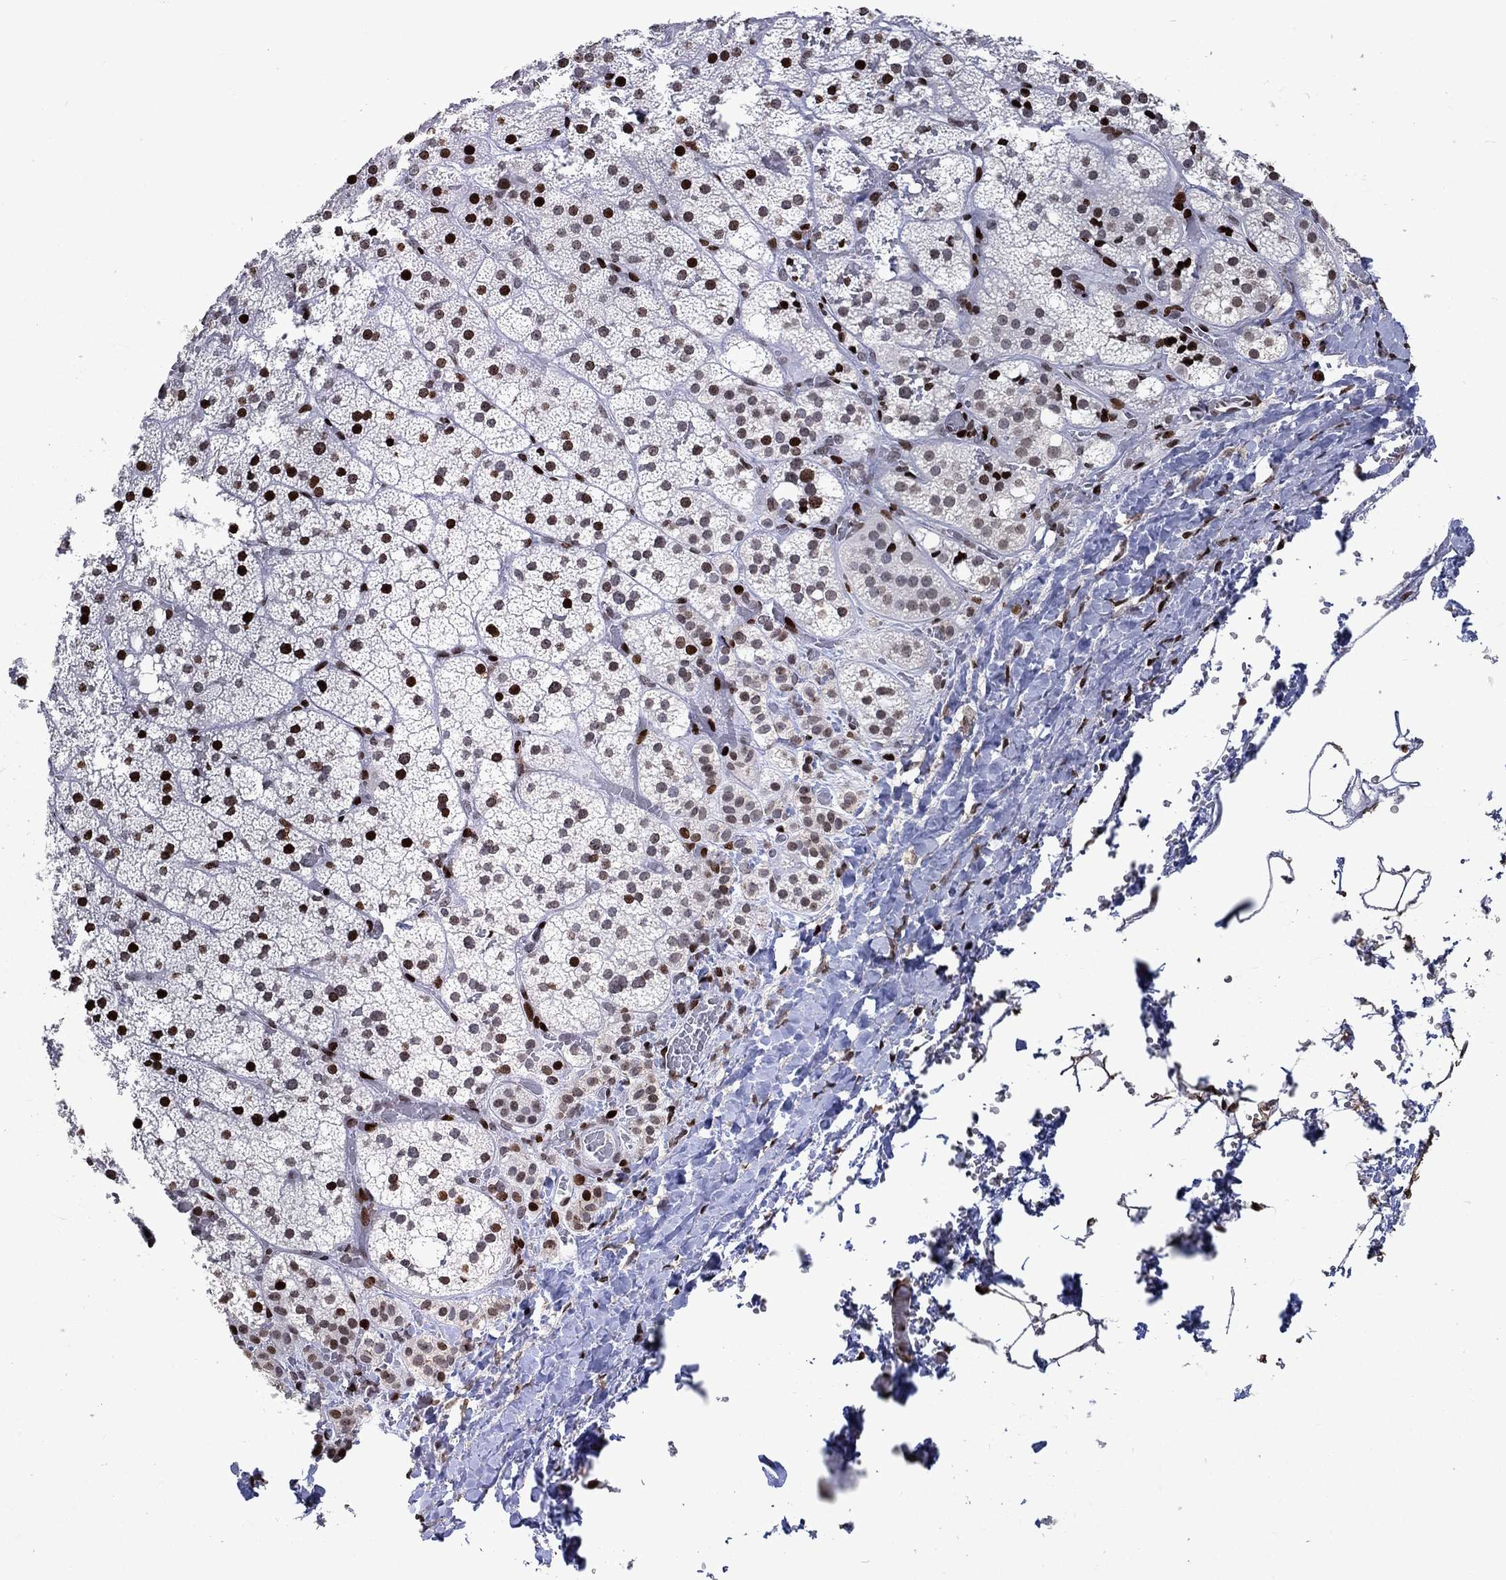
{"staining": {"intensity": "strong", "quantity": "25%-75%", "location": "nuclear"}, "tissue": "adrenal gland", "cell_type": "Glandular cells", "image_type": "normal", "snomed": [{"axis": "morphology", "description": "Normal tissue, NOS"}, {"axis": "topography", "description": "Adrenal gland"}], "caption": "Immunohistochemical staining of normal adrenal gland exhibits high levels of strong nuclear expression in approximately 25%-75% of glandular cells.", "gene": "SRSF3", "patient": {"sex": "male", "age": 53}}